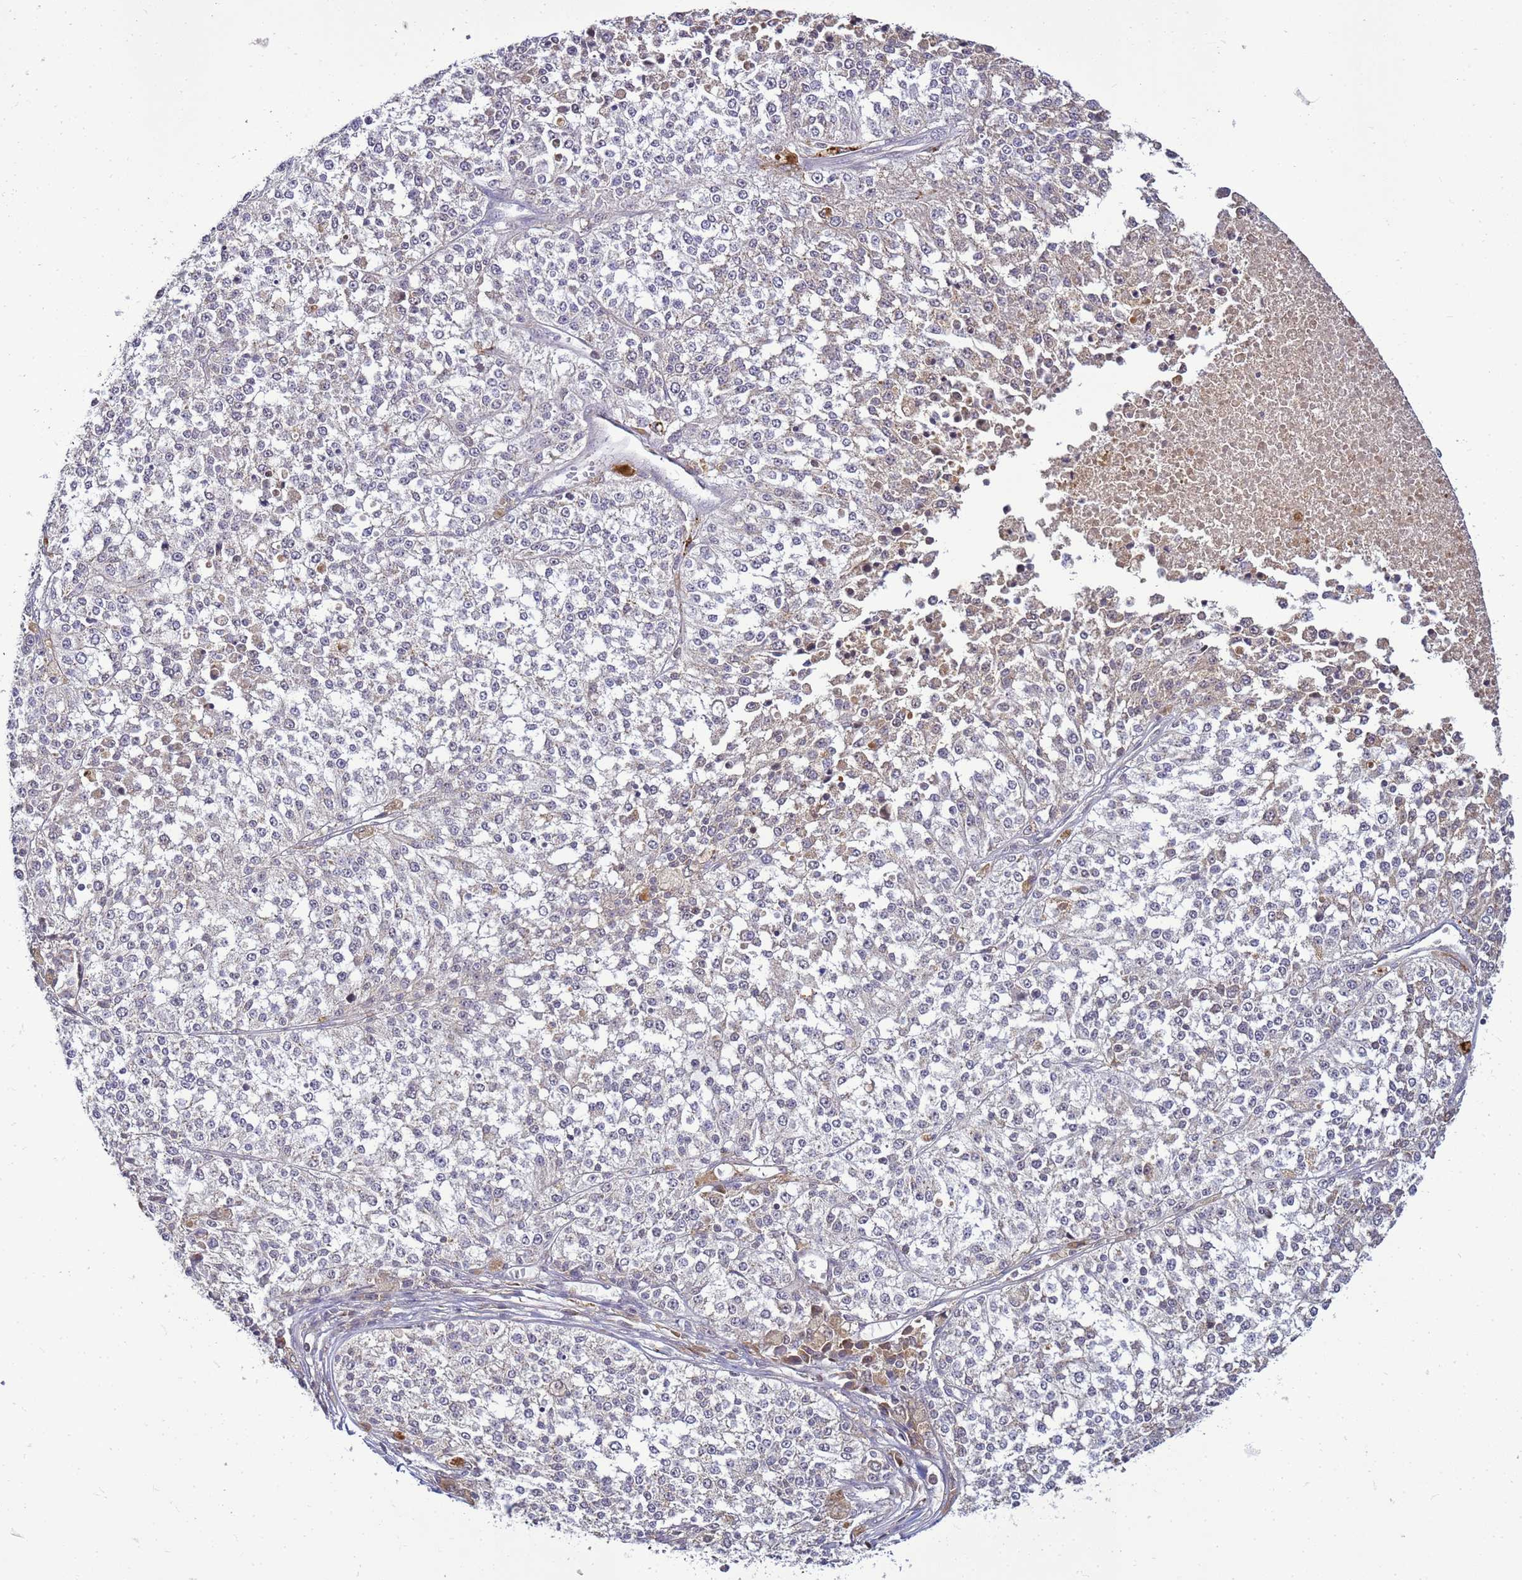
{"staining": {"intensity": "negative", "quantity": "none", "location": "none"}, "tissue": "melanoma", "cell_type": "Tumor cells", "image_type": "cancer", "snomed": [{"axis": "morphology", "description": "Malignant melanoma, NOS"}, {"axis": "topography", "description": "Skin"}], "caption": "Immunohistochemistry (IHC) of human malignant melanoma reveals no positivity in tumor cells.", "gene": "TMEM74B", "patient": {"sex": "female", "age": 64}}